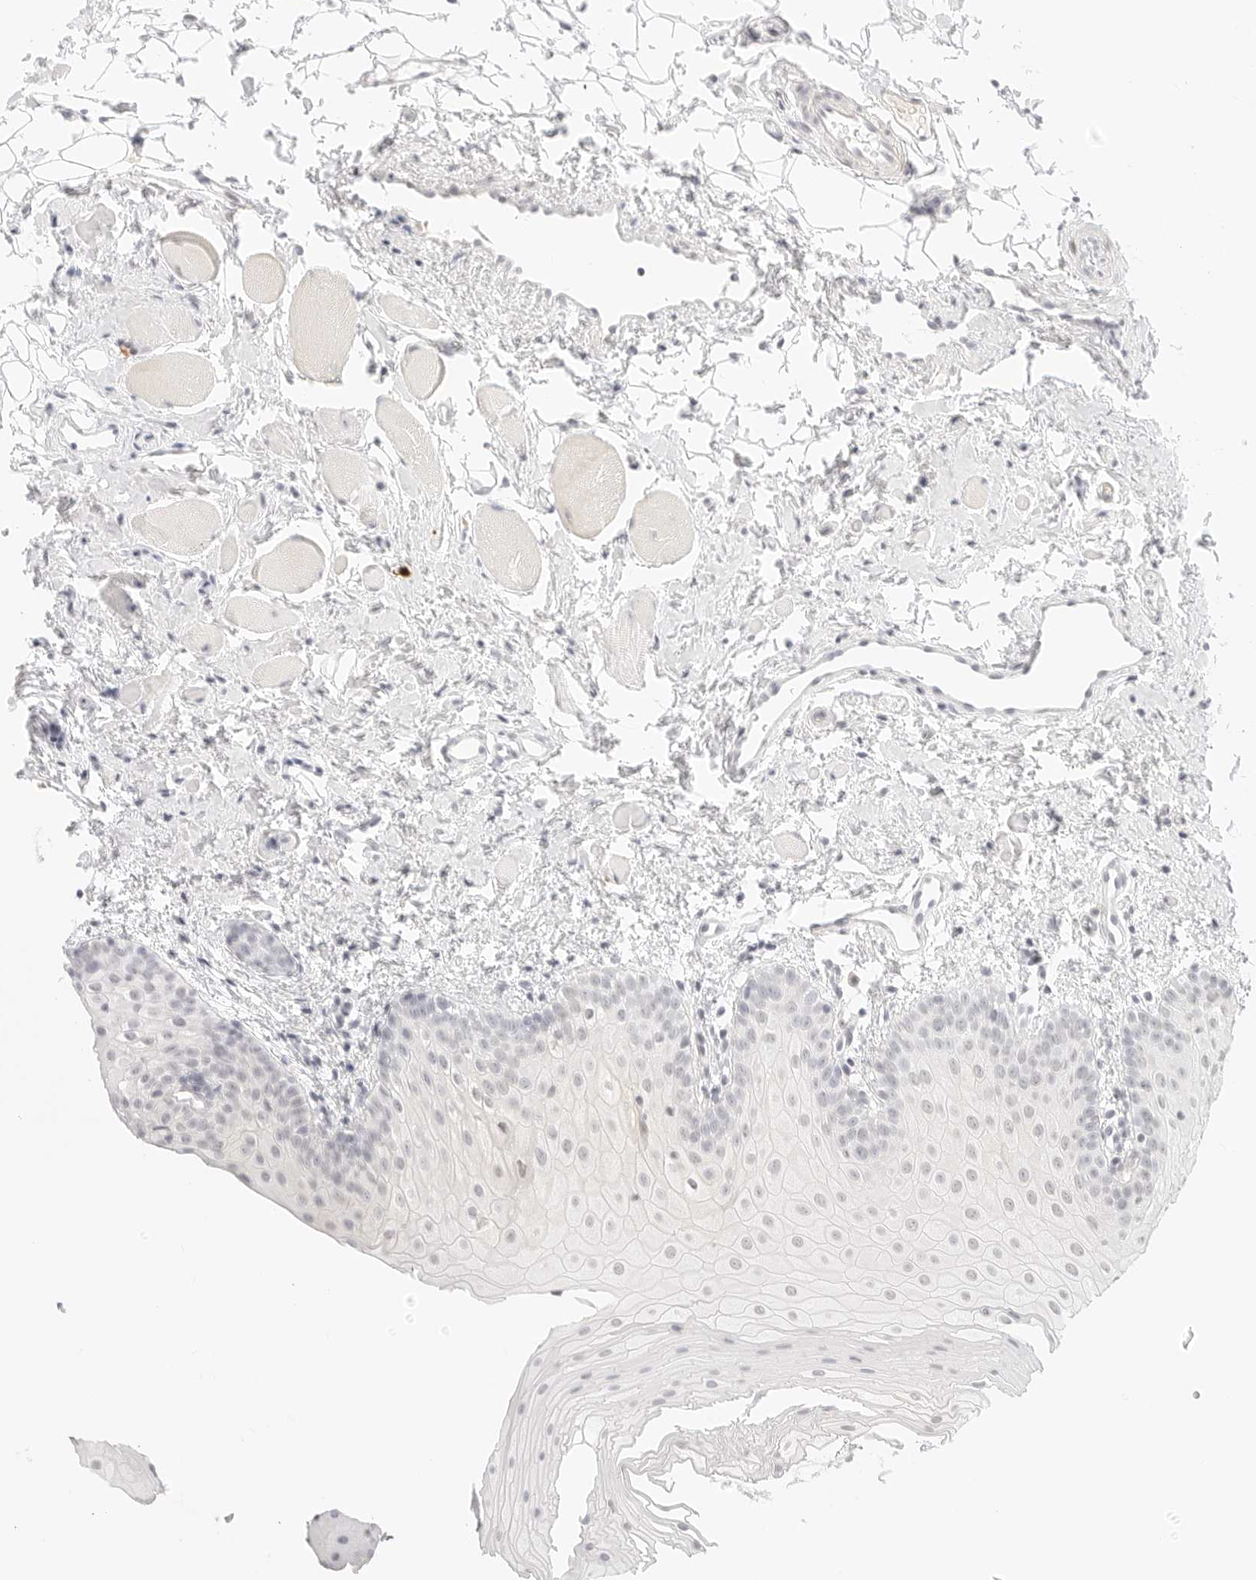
{"staining": {"intensity": "negative", "quantity": "none", "location": "none"}, "tissue": "oral mucosa", "cell_type": "Squamous epithelial cells", "image_type": "normal", "snomed": [{"axis": "morphology", "description": "Normal tissue, NOS"}, {"axis": "topography", "description": "Oral tissue"}], "caption": "Squamous epithelial cells show no significant expression in unremarkable oral mucosa. The staining is performed using DAB brown chromogen with nuclei counter-stained in using hematoxylin.", "gene": "XKR4", "patient": {"sex": "male", "age": 28}}